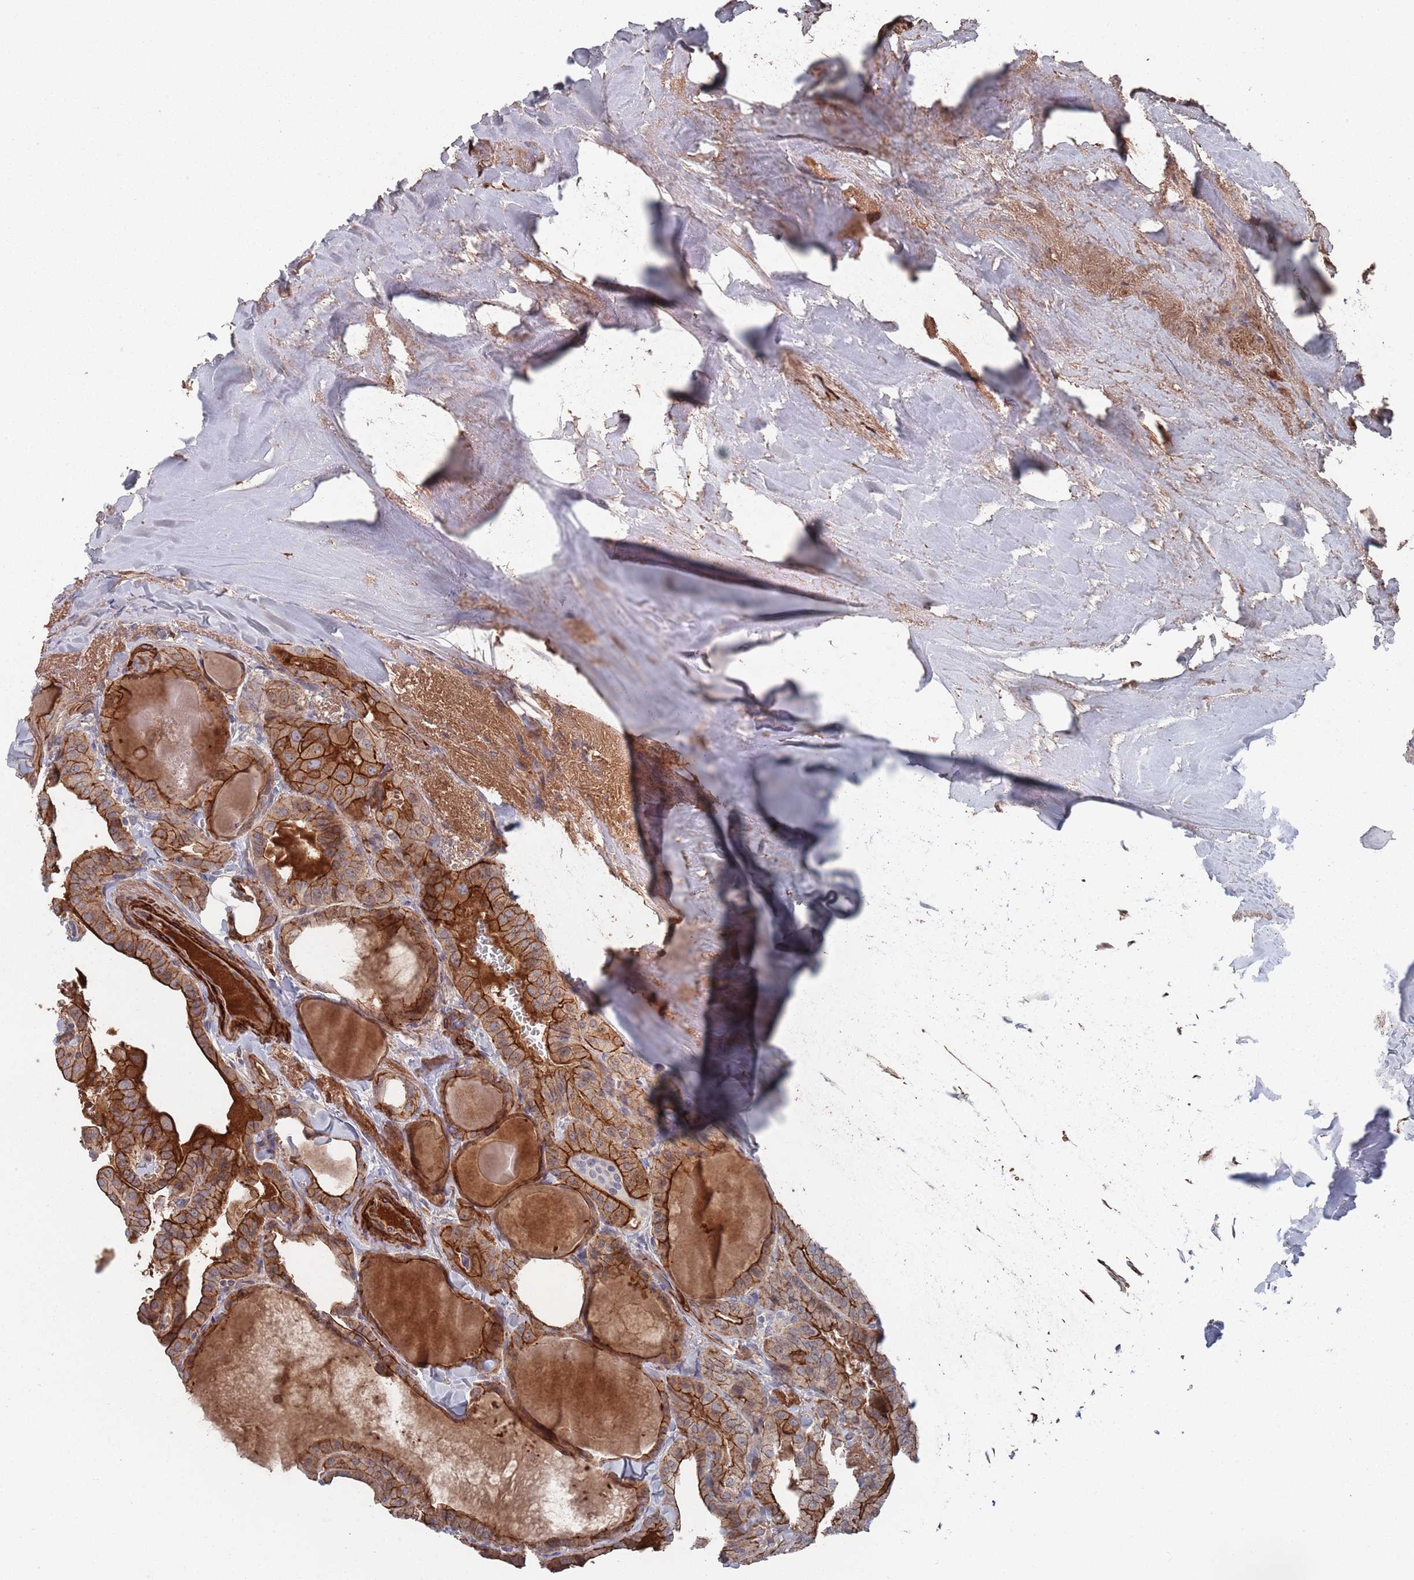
{"staining": {"intensity": "strong", "quantity": "25%-75%", "location": "cytoplasmic/membranous"}, "tissue": "thyroid cancer", "cell_type": "Tumor cells", "image_type": "cancer", "snomed": [{"axis": "morphology", "description": "Papillary adenocarcinoma, NOS"}, {"axis": "topography", "description": "Thyroid gland"}], "caption": "Strong cytoplasmic/membranous staining is appreciated in approximately 25%-75% of tumor cells in thyroid papillary adenocarcinoma. (DAB (3,3'-diaminobenzidine) = brown stain, brightfield microscopy at high magnification).", "gene": "PLEKHA4", "patient": {"sex": "male", "age": 52}}